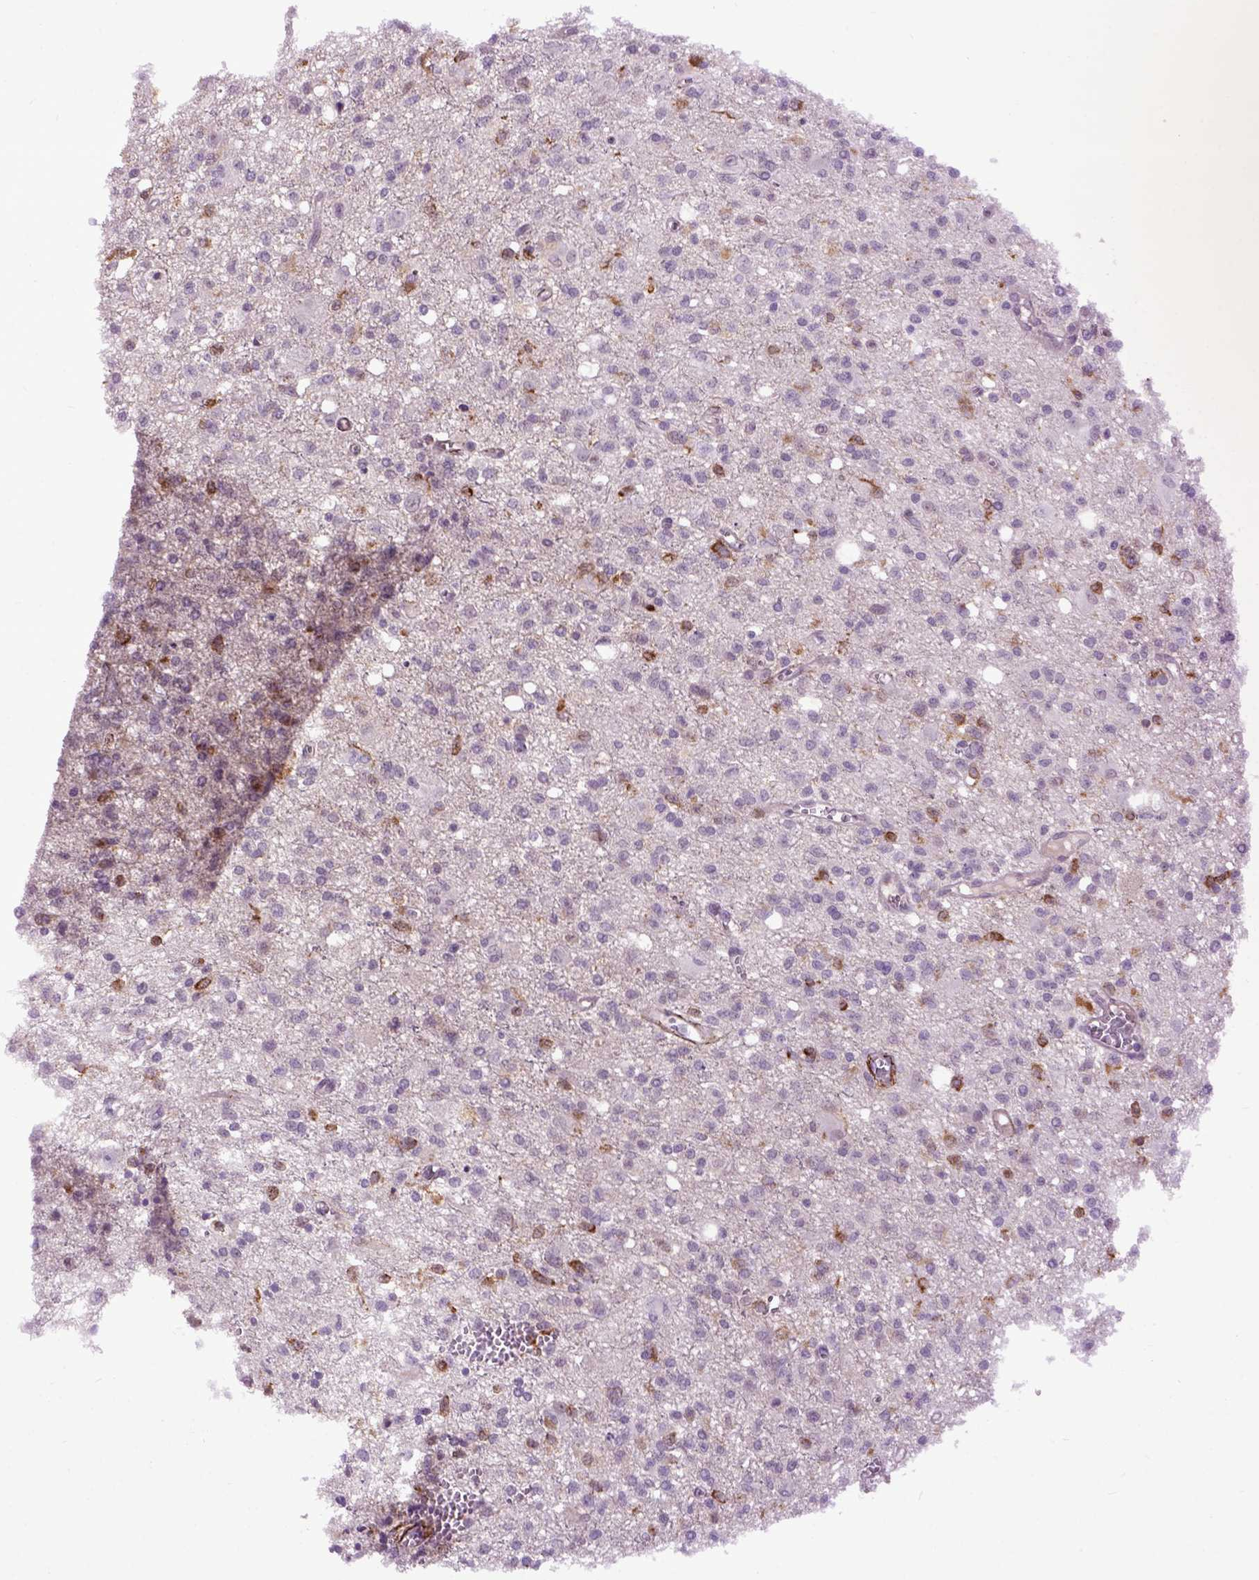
{"staining": {"intensity": "negative", "quantity": "none", "location": "none"}, "tissue": "glioma", "cell_type": "Tumor cells", "image_type": "cancer", "snomed": [{"axis": "morphology", "description": "Glioma, malignant, Low grade"}, {"axis": "topography", "description": "Brain"}], "caption": "The image displays no staining of tumor cells in malignant low-grade glioma.", "gene": "EMILIN3", "patient": {"sex": "male", "age": 64}}